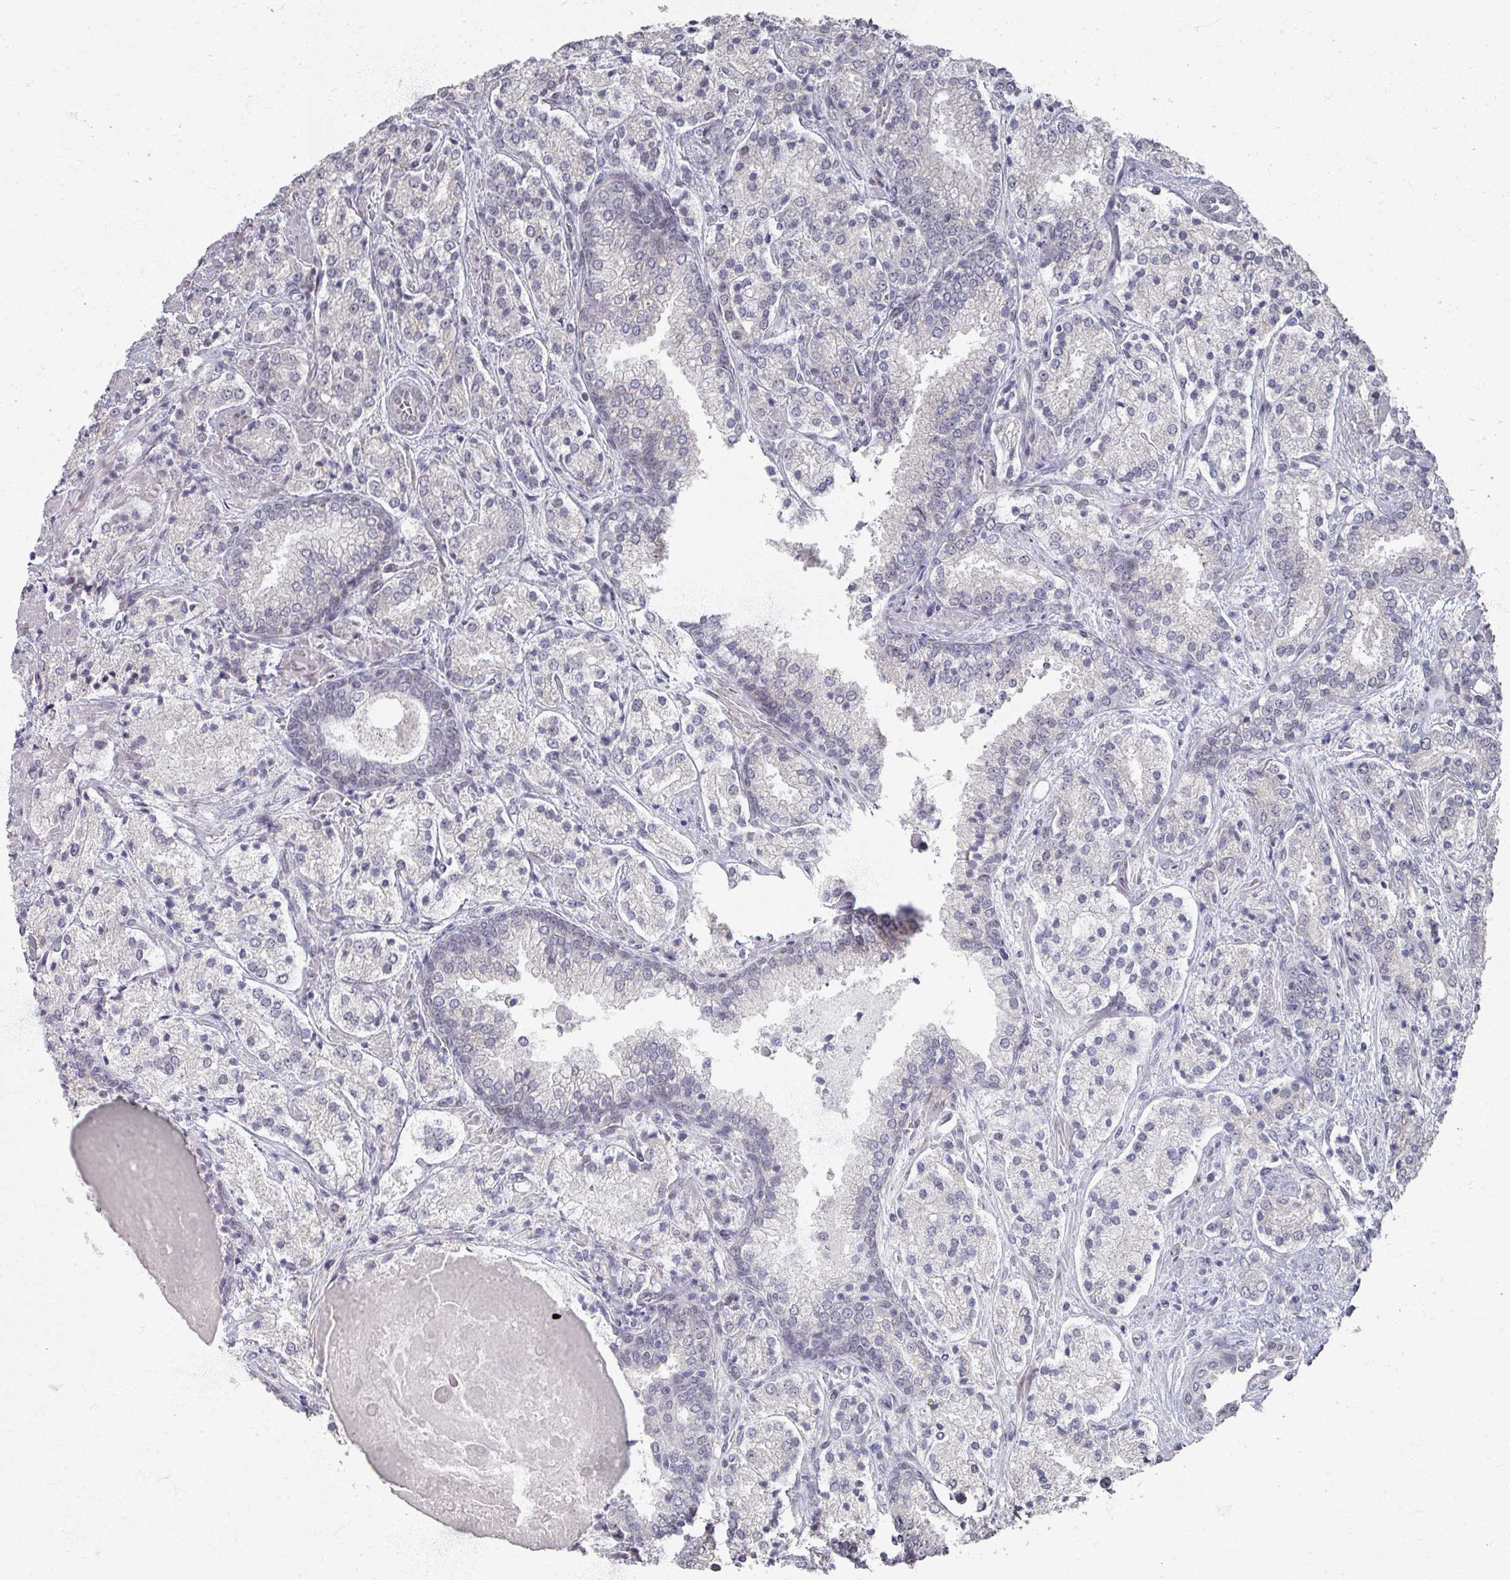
{"staining": {"intensity": "negative", "quantity": "none", "location": "none"}, "tissue": "prostate cancer", "cell_type": "Tumor cells", "image_type": "cancer", "snomed": [{"axis": "morphology", "description": "Adenocarcinoma, High grade"}, {"axis": "topography", "description": "Prostate"}], "caption": "The image displays no staining of tumor cells in prostate cancer (adenocarcinoma (high-grade)).", "gene": "PSKH1", "patient": {"sex": "male", "age": 63}}